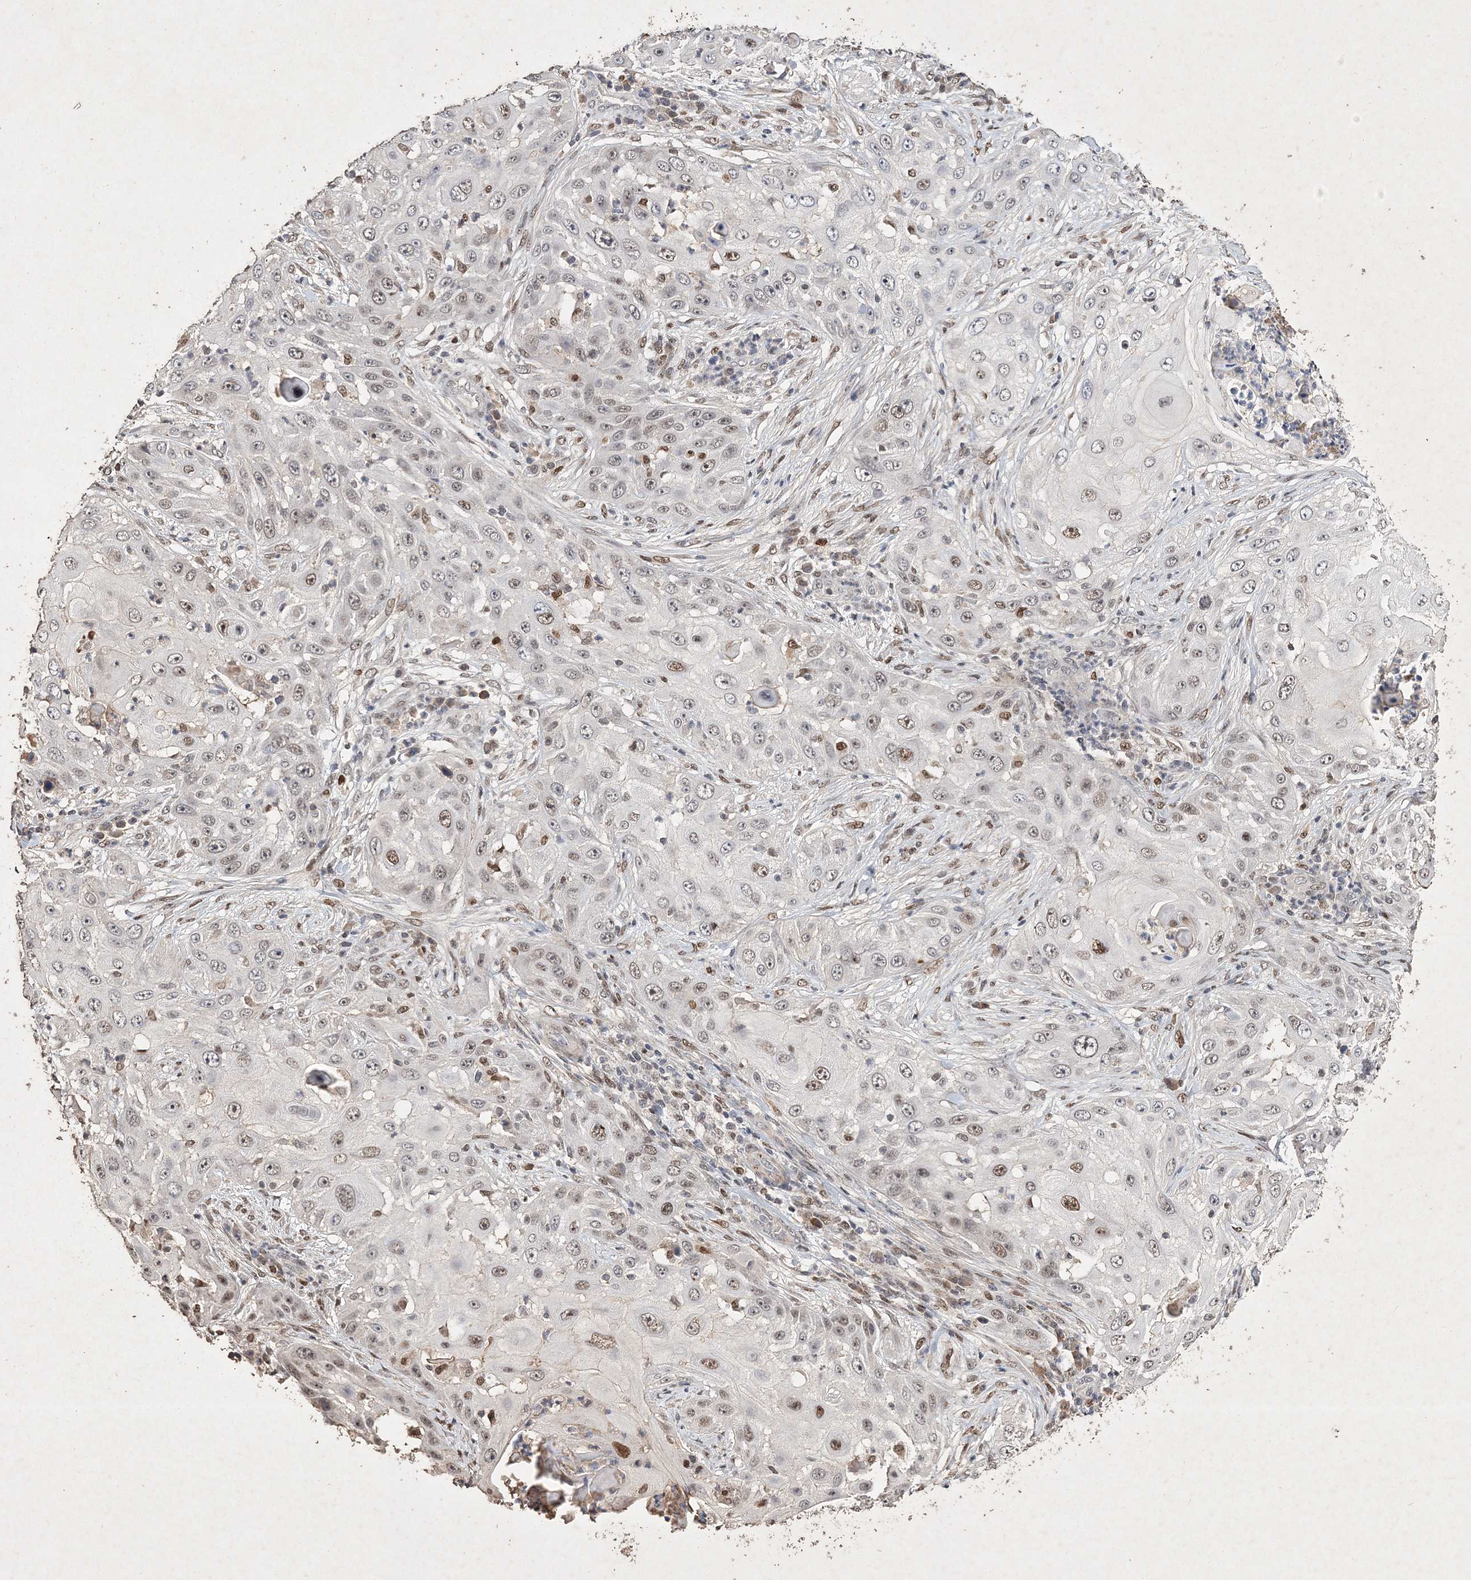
{"staining": {"intensity": "weak", "quantity": "25%-75%", "location": "nuclear"}, "tissue": "skin cancer", "cell_type": "Tumor cells", "image_type": "cancer", "snomed": [{"axis": "morphology", "description": "Squamous cell carcinoma, NOS"}, {"axis": "topography", "description": "Skin"}], "caption": "Immunohistochemistry (IHC) staining of skin squamous cell carcinoma, which displays low levels of weak nuclear expression in approximately 25%-75% of tumor cells indicating weak nuclear protein expression. The staining was performed using DAB (3,3'-diaminobenzidine) (brown) for protein detection and nuclei were counterstained in hematoxylin (blue).", "gene": "C3orf38", "patient": {"sex": "female", "age": 44}}